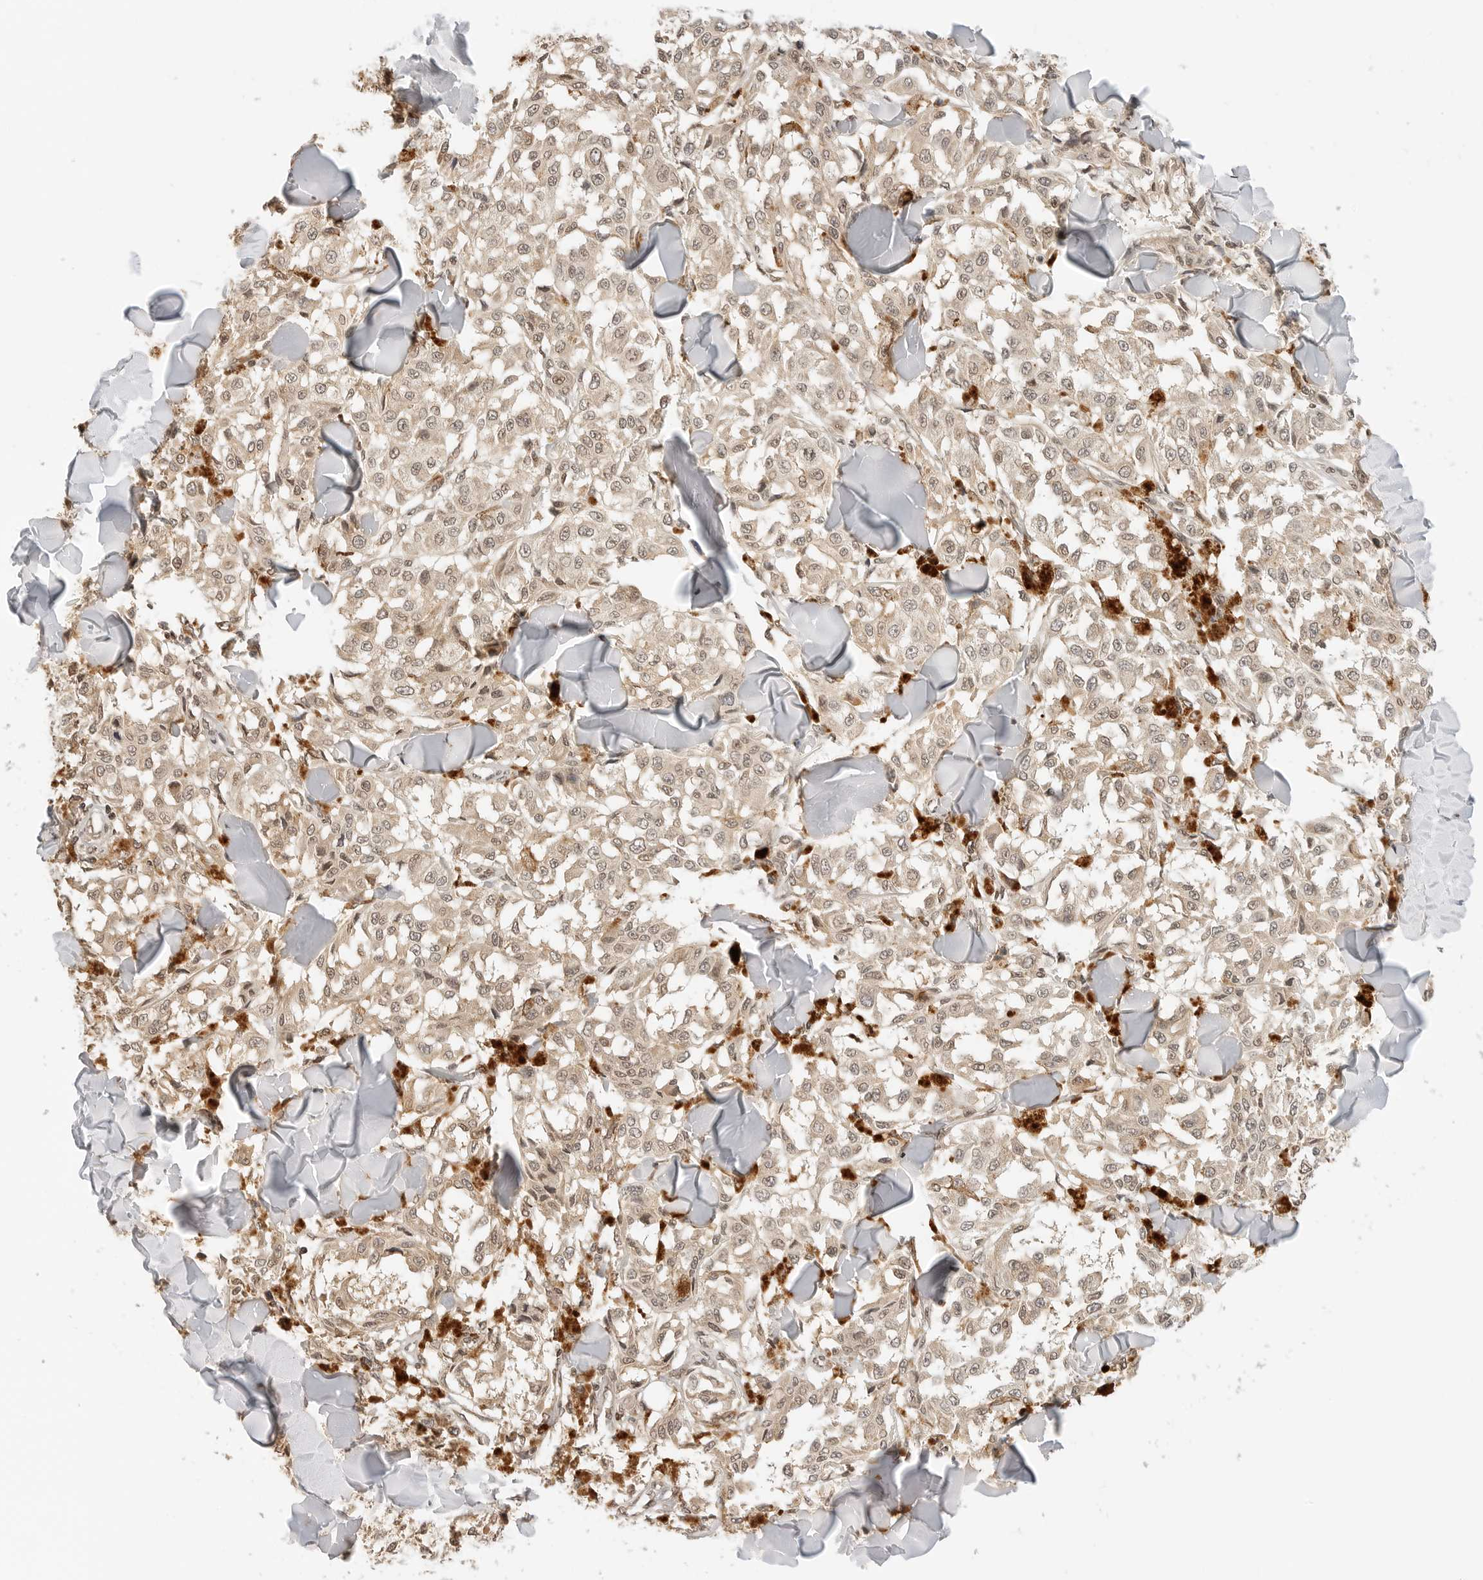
{"staining": {"intensity": "weak", "quantity": ">75%", "location": "cytoplasmic/membranous"}, "tissue": "melanoma", "cell_type": "Tumor cells", "image_type": "cancer", "snomed": [{"axis": "morphology", "description": "Malignant melanoma, NOS"}, {"axis": "topography", "description": "Skin"}], "caption": "Brown immunohistochemical staining in melanoma displays weak cytoplasmic/membranous positivity in about >75% of tumor cells.", "gene": "POLH", "patient": {"sex": "female", "age": 64}}